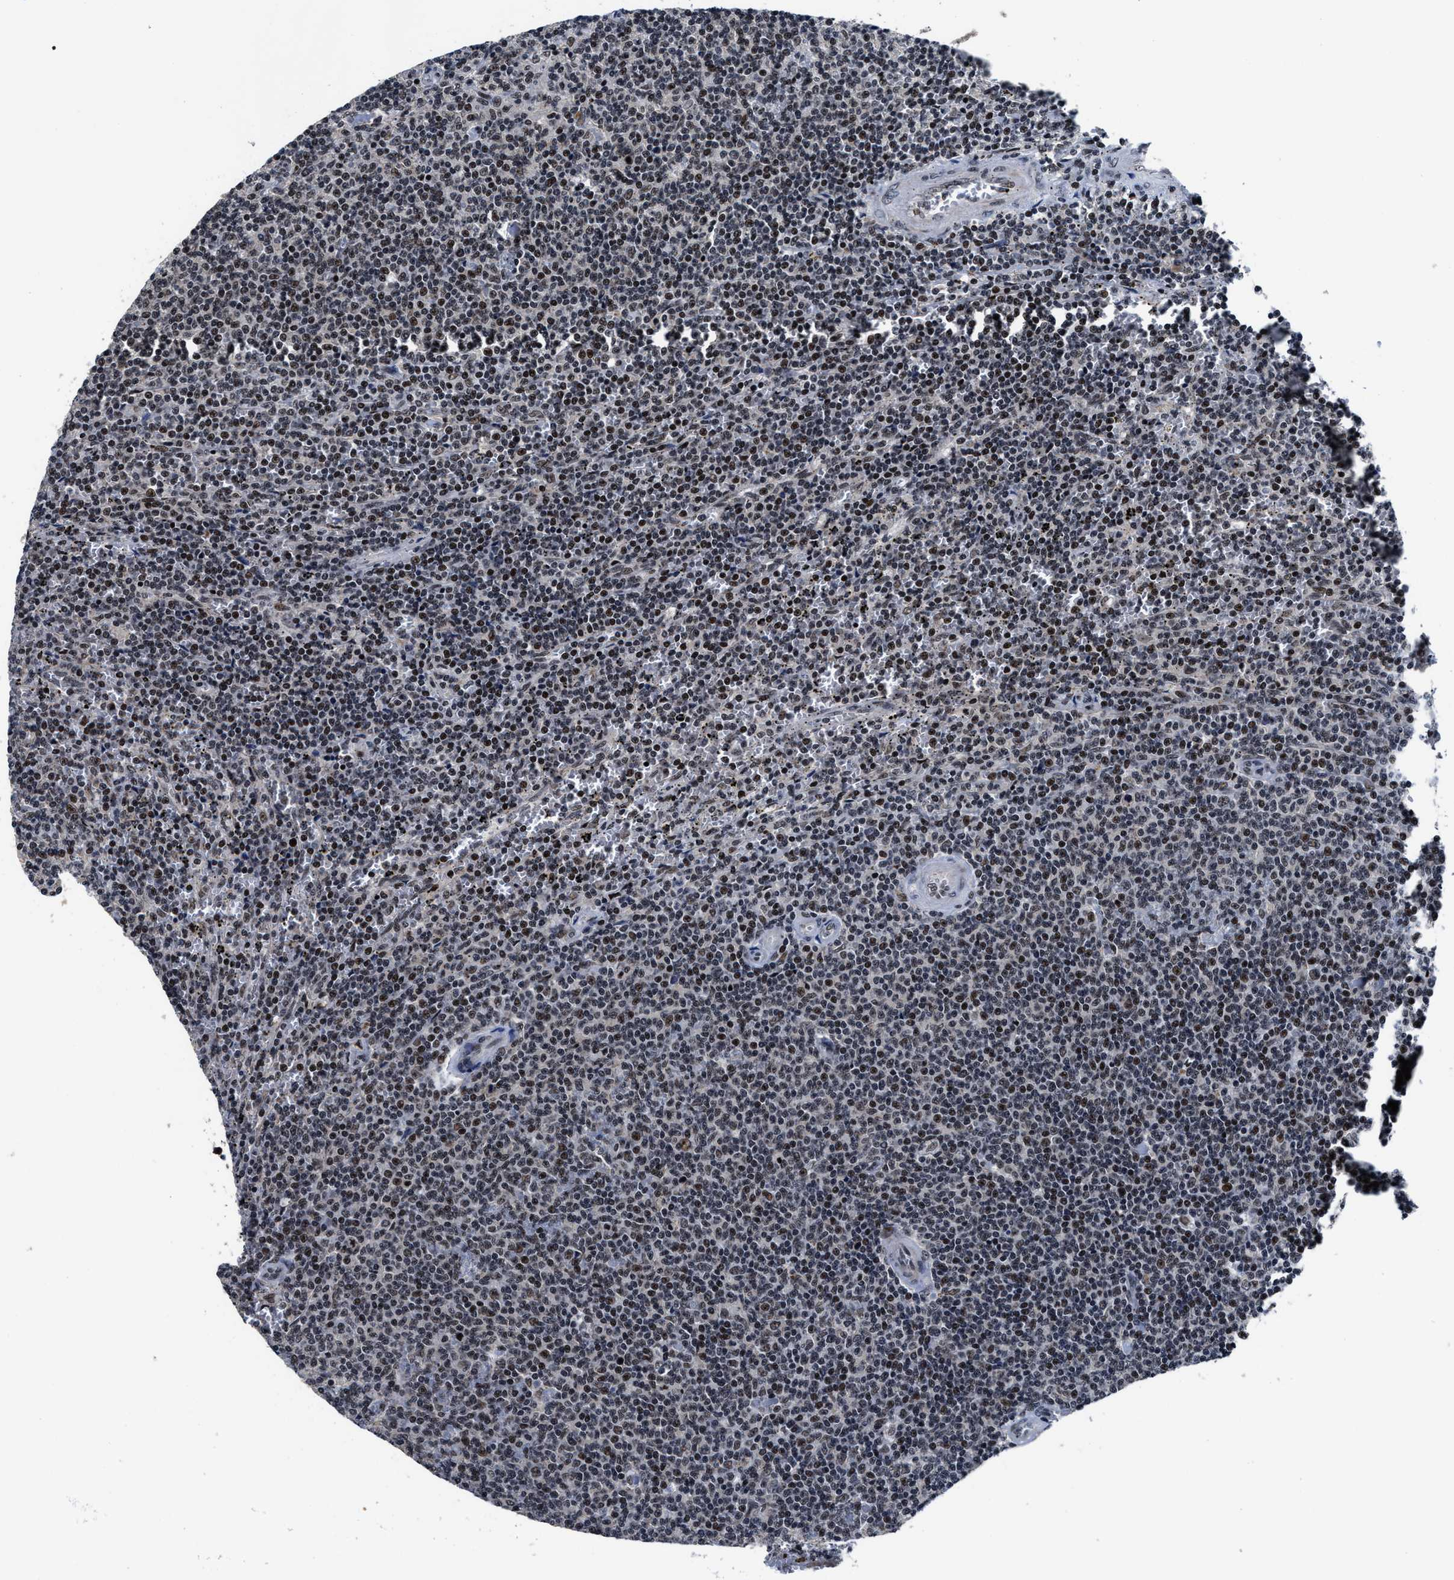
{"staining": {"intensity": "moderate", "quantity": ">75%", "location": "nuclear"}, "tissue": "lymphoma", "cell_type": "Tumor cells", "image_type": "cancer", "snomed": [{"axis": "morphology", "description": "Malignant lymphoma, non-Hodgkin's type, Low grade"}, {"axis": "topography", "description": "Spleen"}], "caption": "High-power microscopy captured an immunohistochemistry micrograph of malignant lymphoma, non-Hodgkin's type (low-grade), revealing moderate nuclear expression in approximately >75% of tumor cells.", "gene": "ZNF233", "patient": {"sex": "female", "age": 50}}